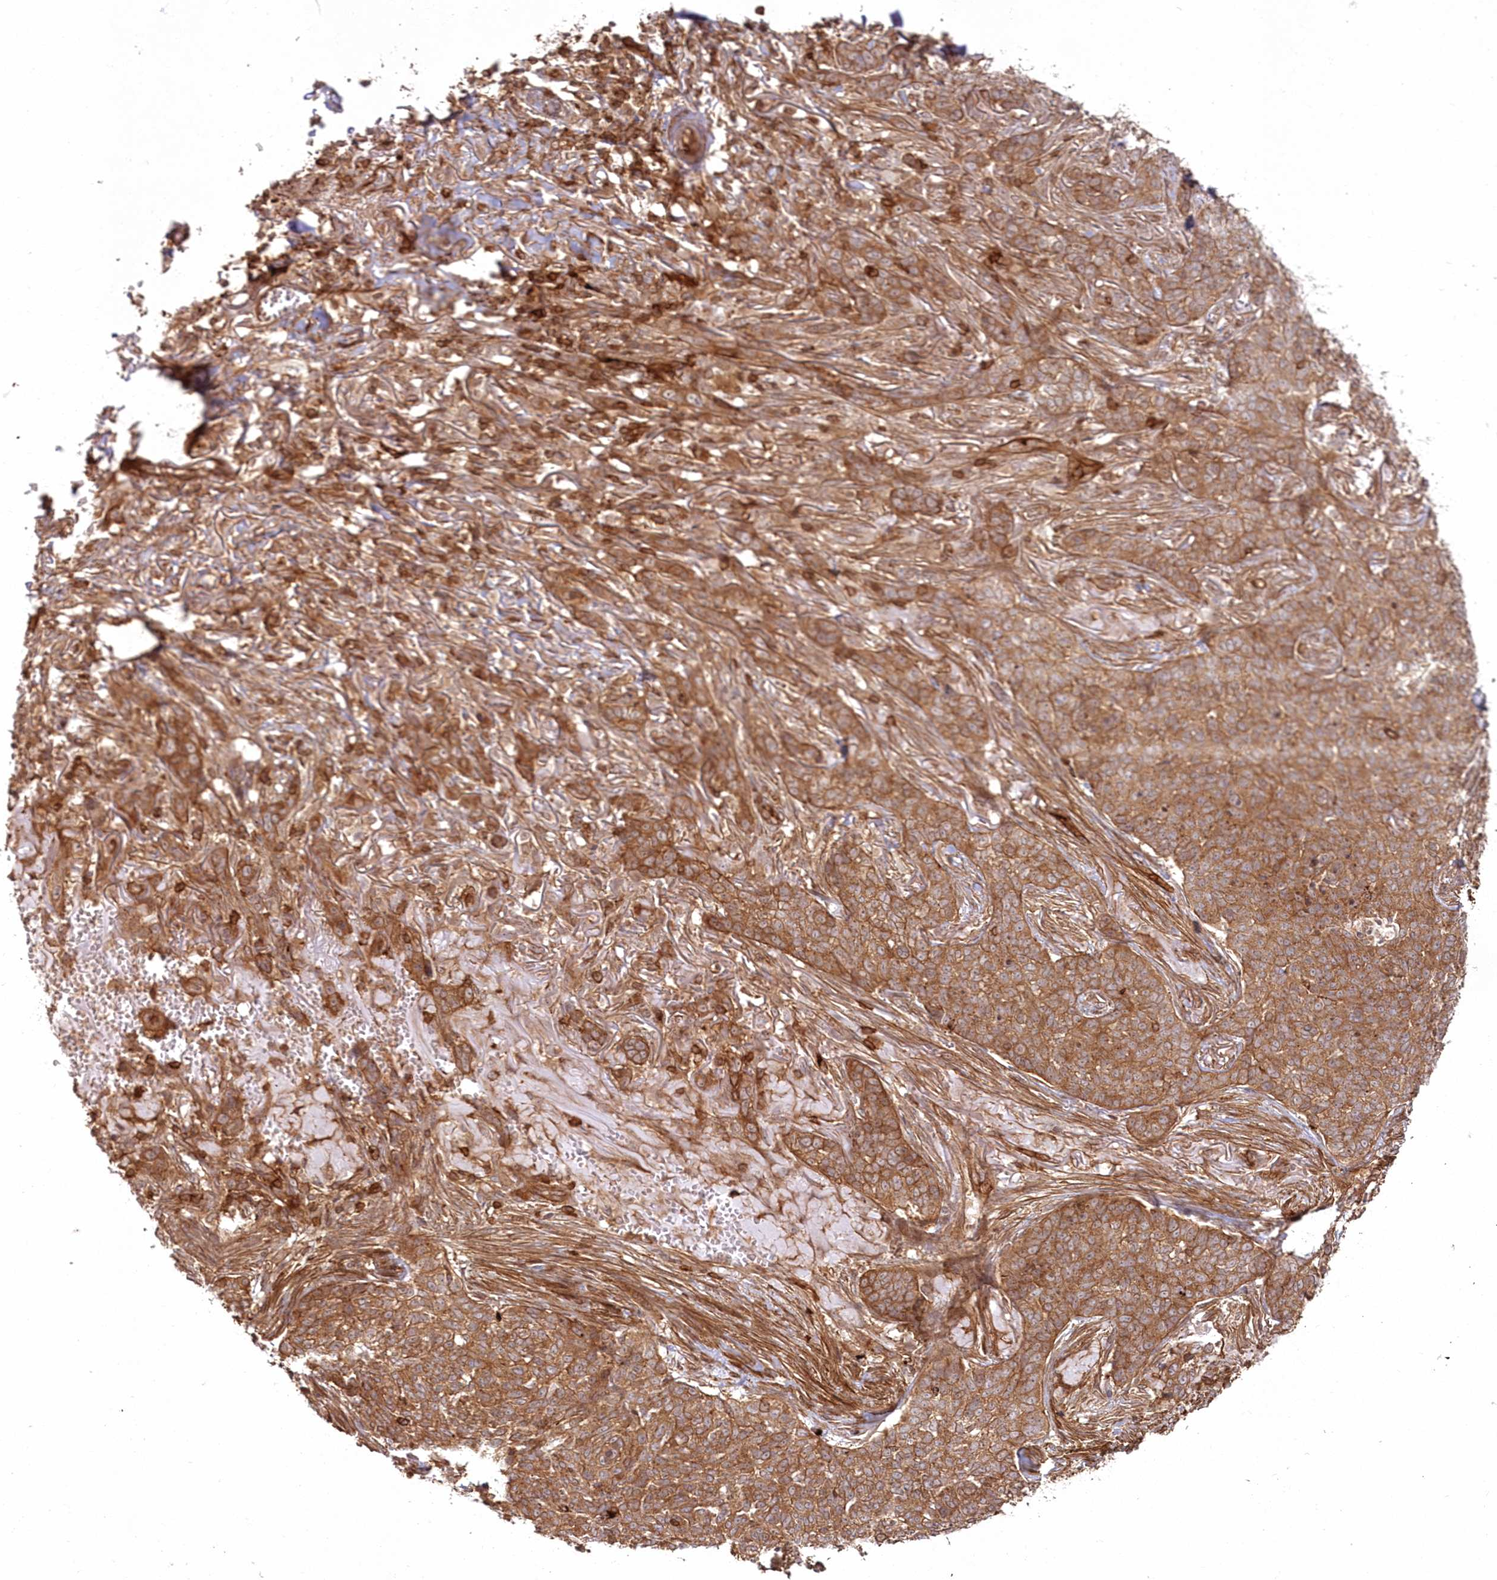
{"staining": {"intensity": "strong", "quantity": ">75%", "location": "cytoplasmic/membranous"}, "tissue": "skin cancer", "cell_type": "Tumor cells", "image_type": "cancer", "snomed": [{"axis": "morphology", "description": "Basal cell carcinoma"}, {"axis": "topography", "description": "Skin"}], "caption": "Immunohistochemical staining of human basal cell carcinoma (skin) demonstrates strong cytoplasmic/membranous protein expression in about >75% of tumor cells.", "gene": "RGCC", "patient": {"sex": "male", "age": 85}}